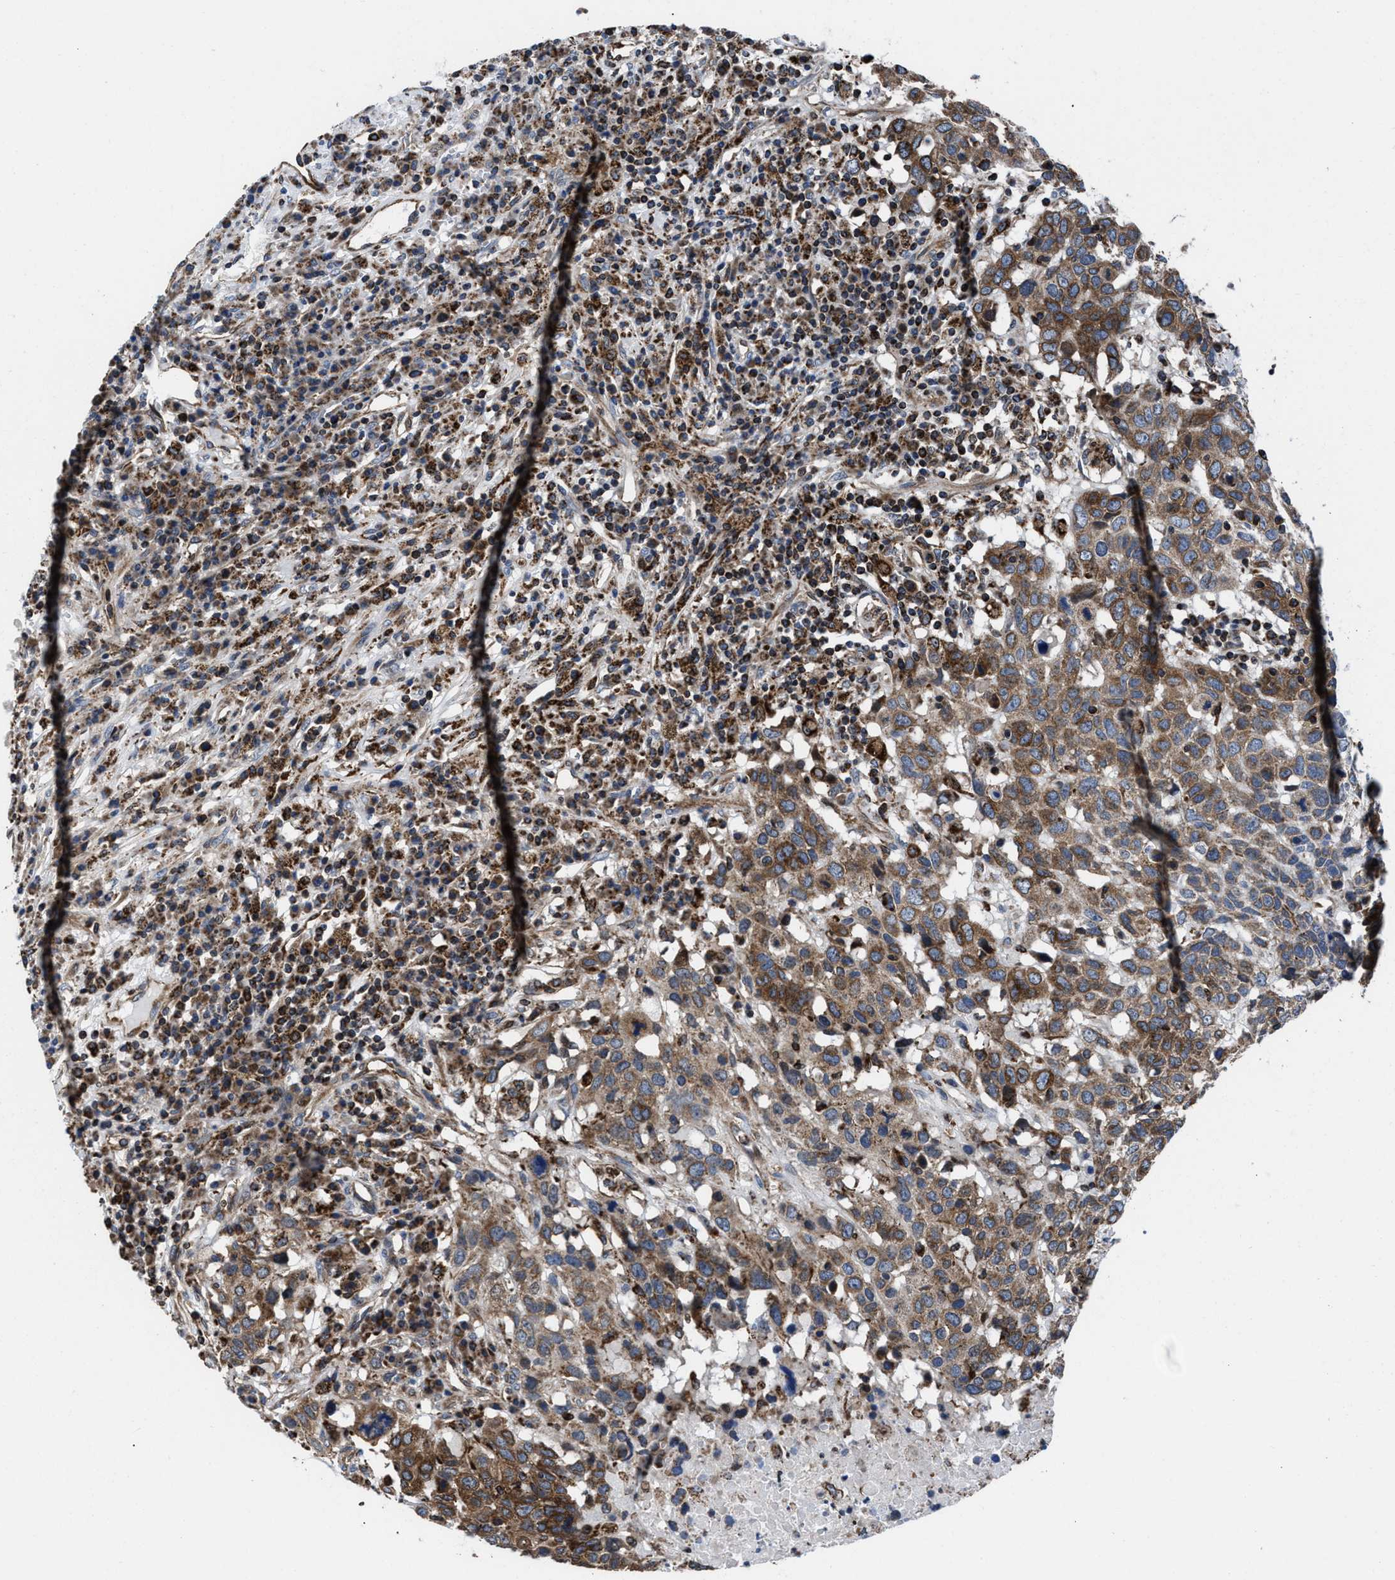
{"staining": {"intensity": "moderate", "quantity": ">75%", "location": "cytoplasmic/membranous"}, "tissue": "head and neck cancer", "cell_type": "Tumor cells", "image_type": "cancer", "snomed": [{"axis": "morphology", "description": "Squamous cell carcinoma, NOS"}, {"axis": "topography", "description": "Head-Neck"}], "caption": "Moderate cytoplasmic/membranous protein staining is identified in approximately >75% of tumor cells in head and neck squamous cell carcinoma.", "gene": "PRR15L", "patient": {"sex": "male", "age": 66}}